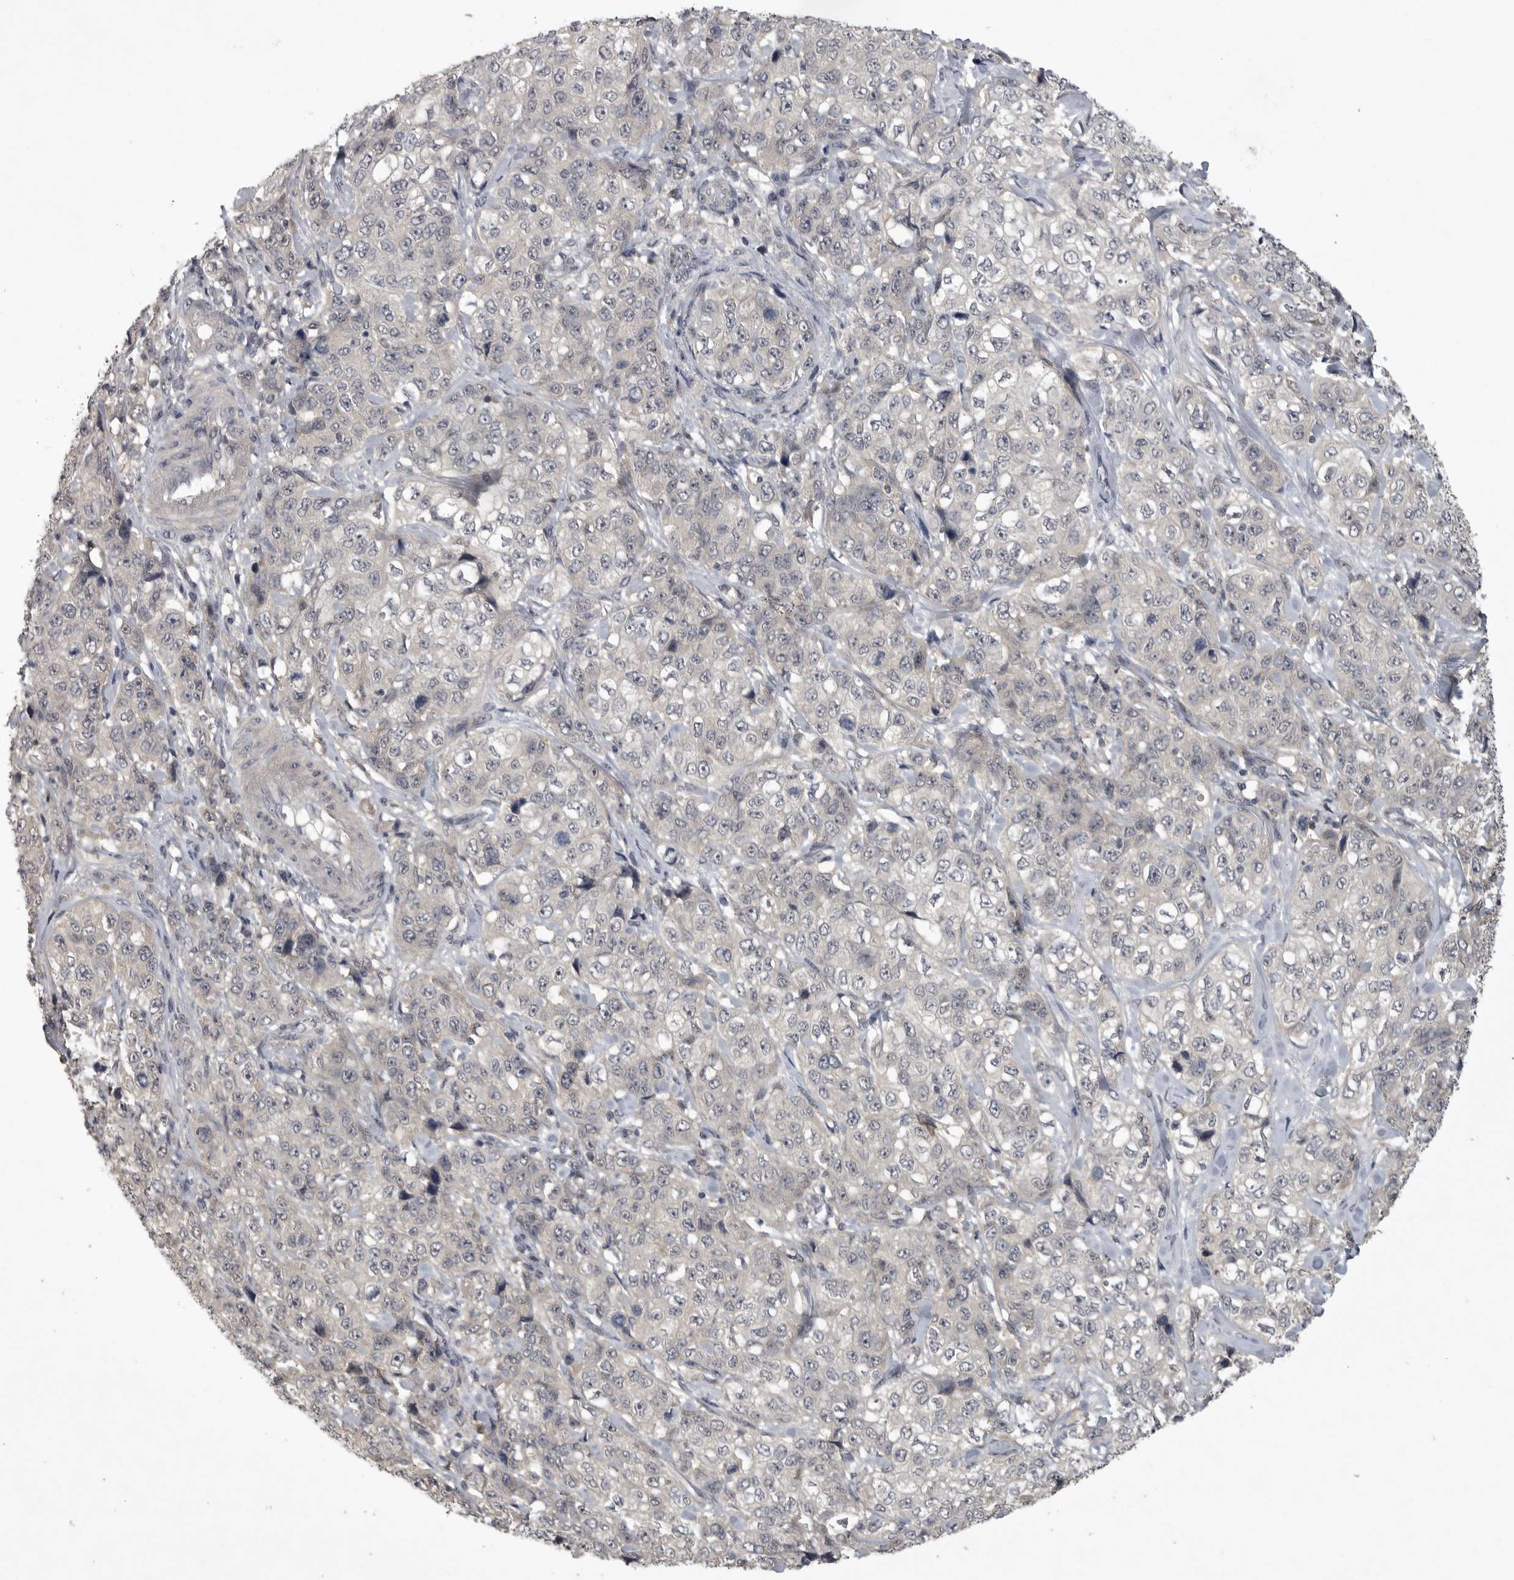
{"staining": {"intensity": "negative", "quantity": "none", "location": "none"}, "tissue": "stomach cancer", "cell_type": "Tumor cells", "image_type": "cancer", "snomed": [{"axis": "morphology", "description": "Adenocarcinoma, NOS"}, {"axis": "topography", "description": "Stomach"}], "caption": "Protein analysis of adenocarcinoma (stomach) reveals no significant positivity in tumor cells.", "gene": "ZNF114", "patient": {"sex": "male", "age": 48}}